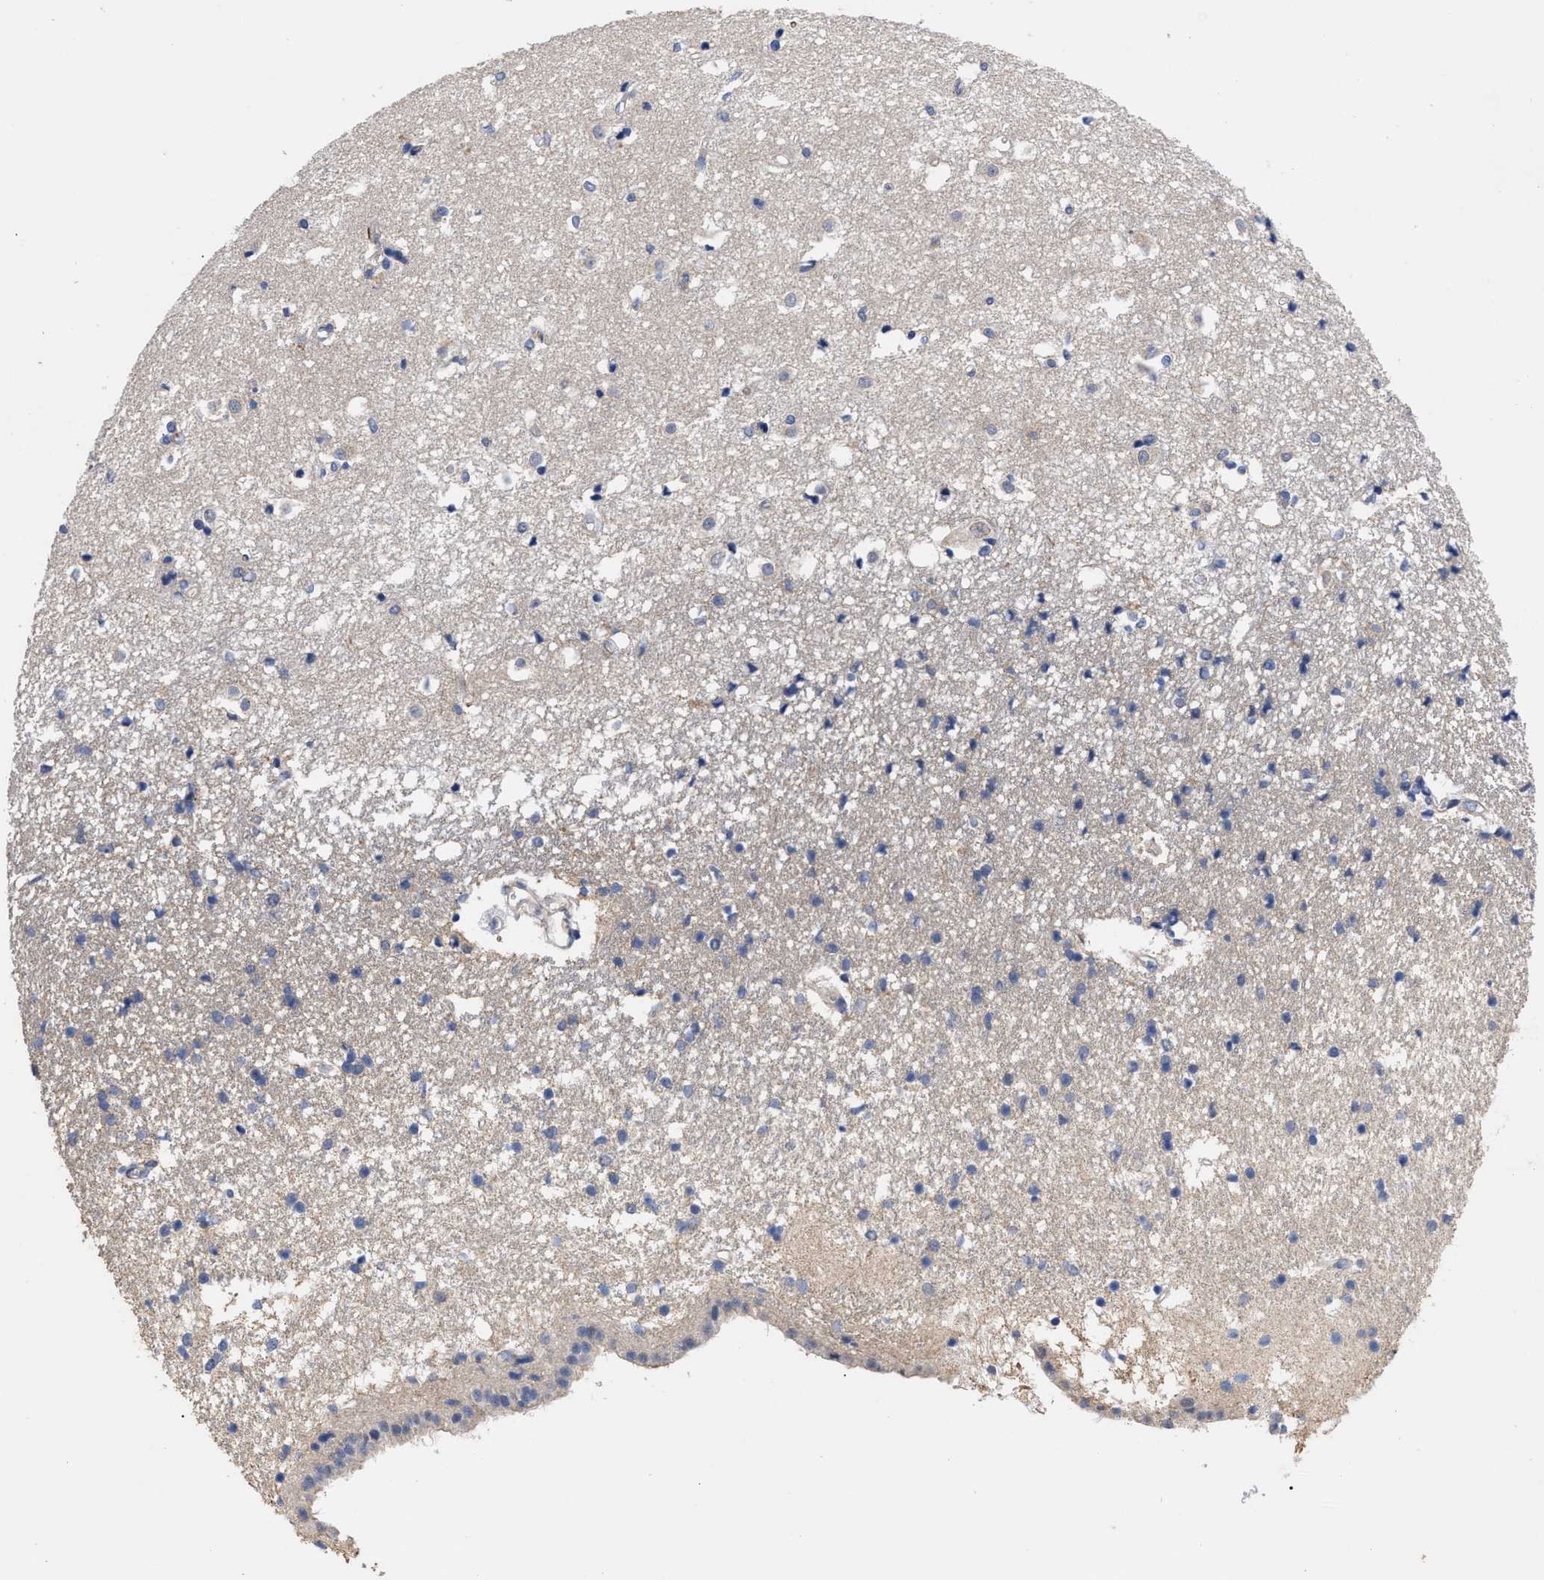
{"staining": {"intensity": "negative", "quantity": "none", "location": "none"}, "tissue": "caudate", "cell_type": "Glial cells", "image_type": "normal", "snomed": [{"axis": "morphology", "description": "Normal tissue, NOS"}, {"axis": "topography", "description": "Lateral ventricle wall"}], "caption": "The histopathology image demonstrates no significant expression in glial cells of caudate. (IHC, brightfield microscopy, high magnification).", "gene": "CCN5", "patient": {"sex": "male", "age": 45}}